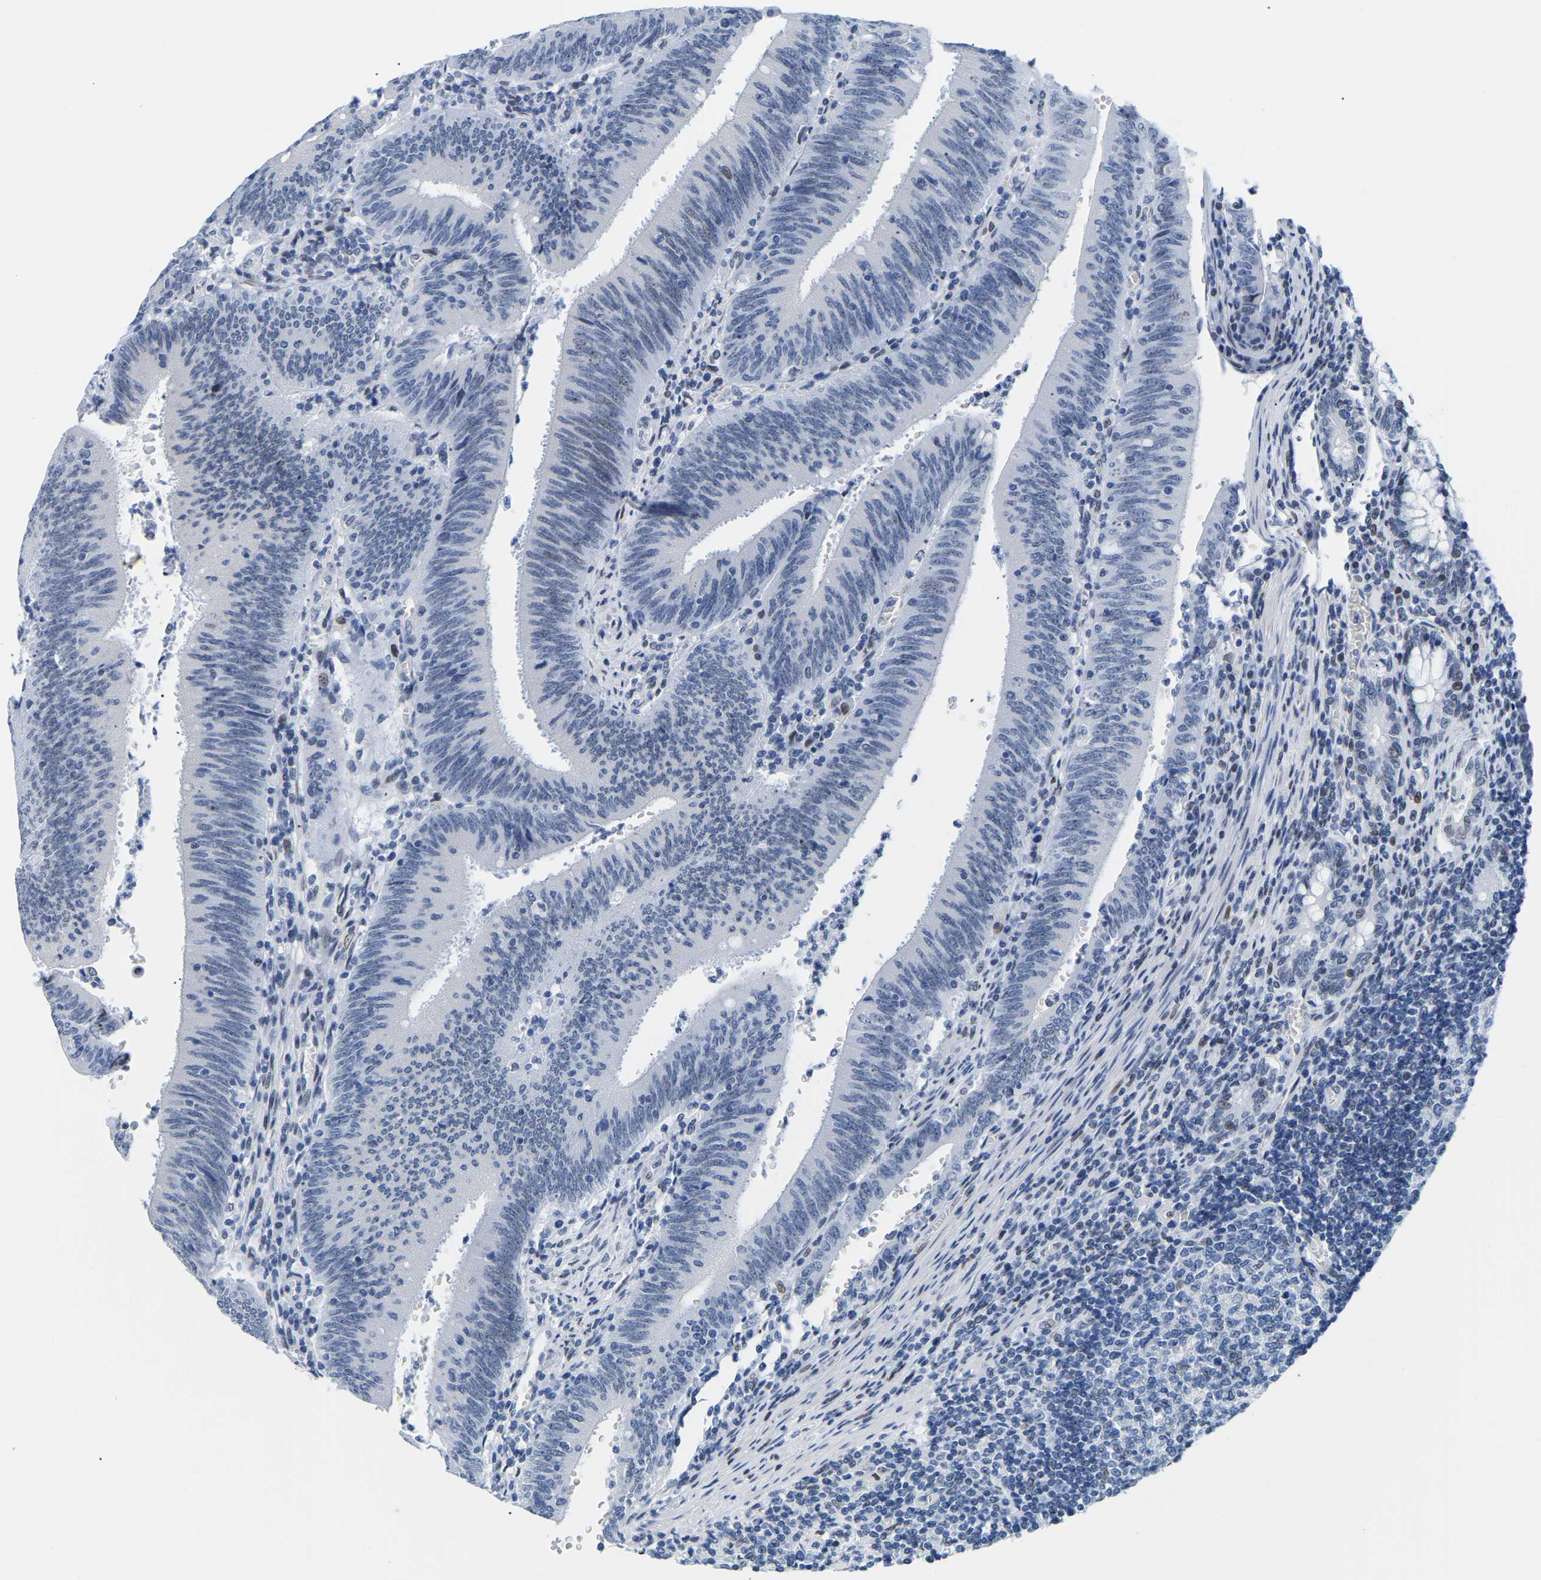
{"staining": {"intensity": "negative", "quantity": "none", "location": "none"}, "tissue": "colorectal cancer", "cell_type": "Tumor cells", "image_type": "cancer", "snomed": [{"axis": "morphology", "description": "Normal tissue, NOS"}, {"axis": "morphology", "description": "Adenocarcinoma, NOS"}, {"axis": "topography", "description": "Rectum"}], "caption": "Protein analysis of colorectal adenocarcinoma reveals no significant staining in tumor cells.", "gene": "UPK3A", "patient": {"sex": "female", "age": 66}}